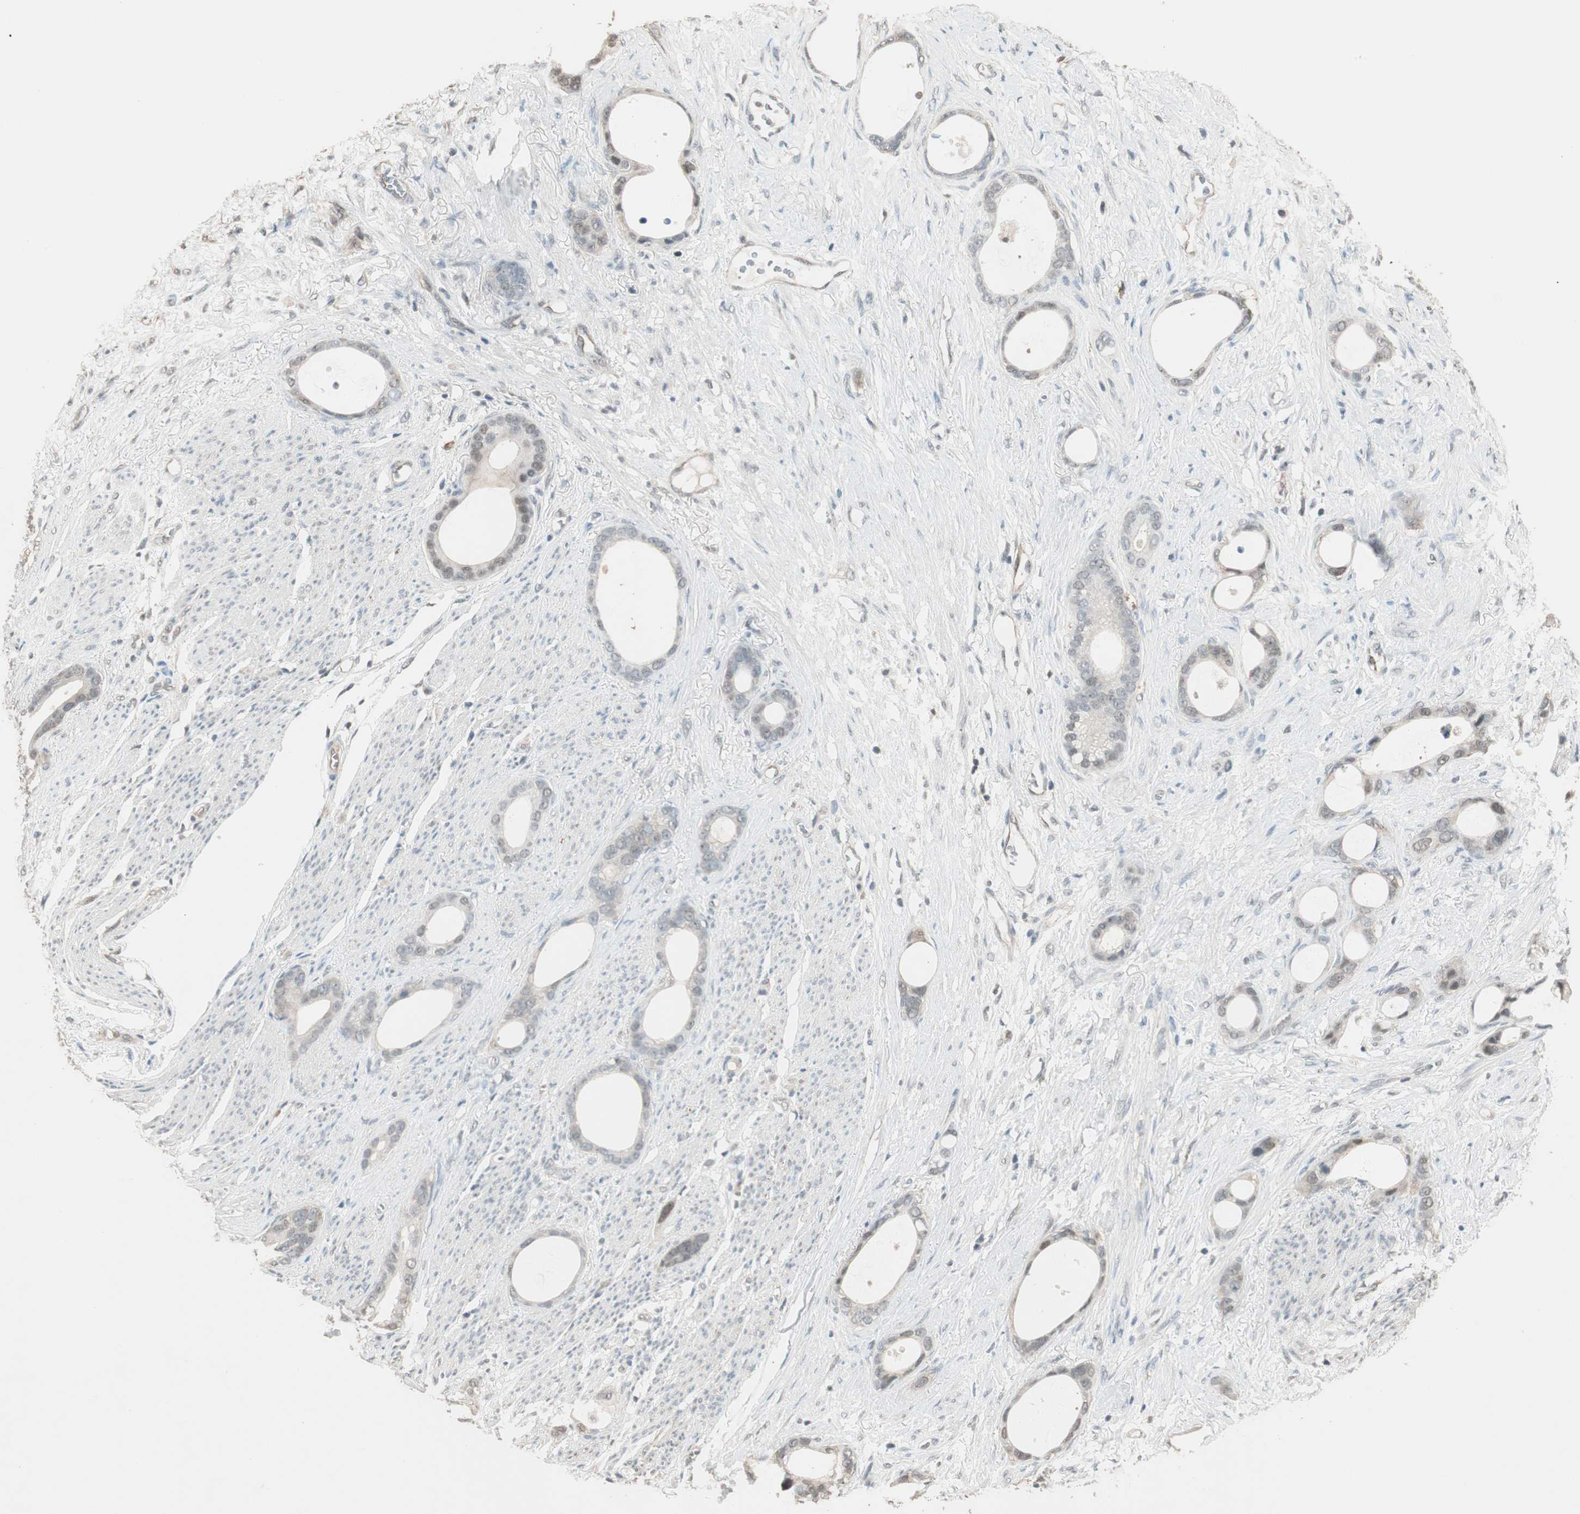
{"staining": {"intensity": "weak", "quantity": "<25%", "location": "nuclear"}, "tissue": "stomach cancer", "cell_type": "Tumor cells", "image_type": "cancer", "snomed": [{"axis": "morphology", "description": "Adenocarcinoma, NOS"}, {"axis": "topography", "description": "Stomach"}], "caption": "Immunohistochemistry image of neoplastic tissue: human stomach adenocarcinoma stained with DAB exhibits no significant protein expression in tumor cells.", "gene": "USP5", "patient": {"sex": "female", "age": 75}}